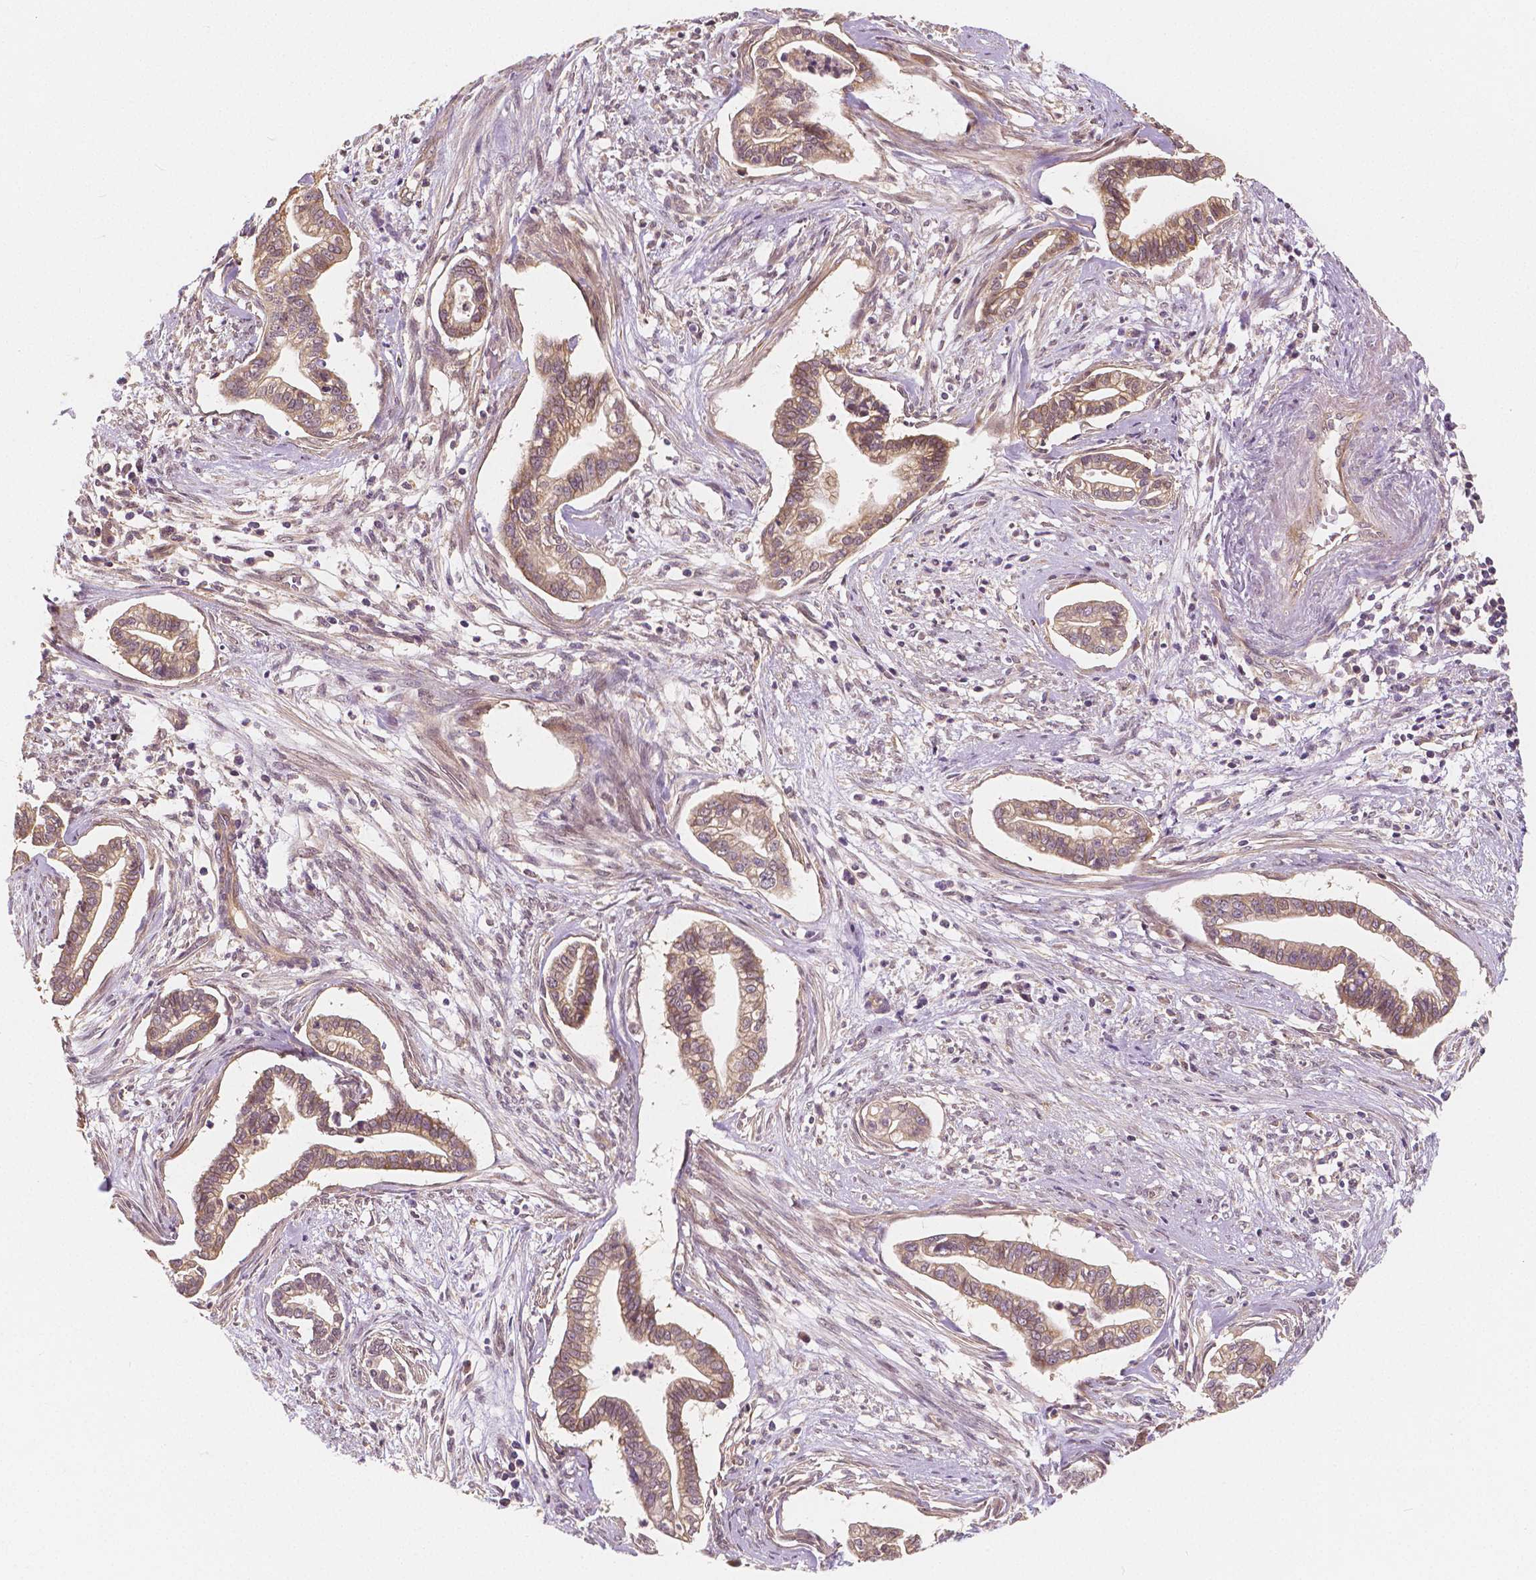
{"staining": {"intensity": "weak", "quantity": "25%-75%", "location": "cytoplasmic/membranous"}, "tissue": "cervical cancer", "cell_type": "Tumor cells", "image_type": "cancer", "snomed": [{"axis": "morphology", "description": "Adenocarcinoma, NOS"}, {"axis": "topography", "description": "Cervix"}], "caption": "This photomicrograph demonstrates immunohistochemistry (IHC) staining of adenocarcinoma (cervical), with low weak cytoplasmic/membranous positivity in approximately 25%-75% of tumor cells.", "gene": "SNX12", "patient": {"sex": "female", "age": 62}}